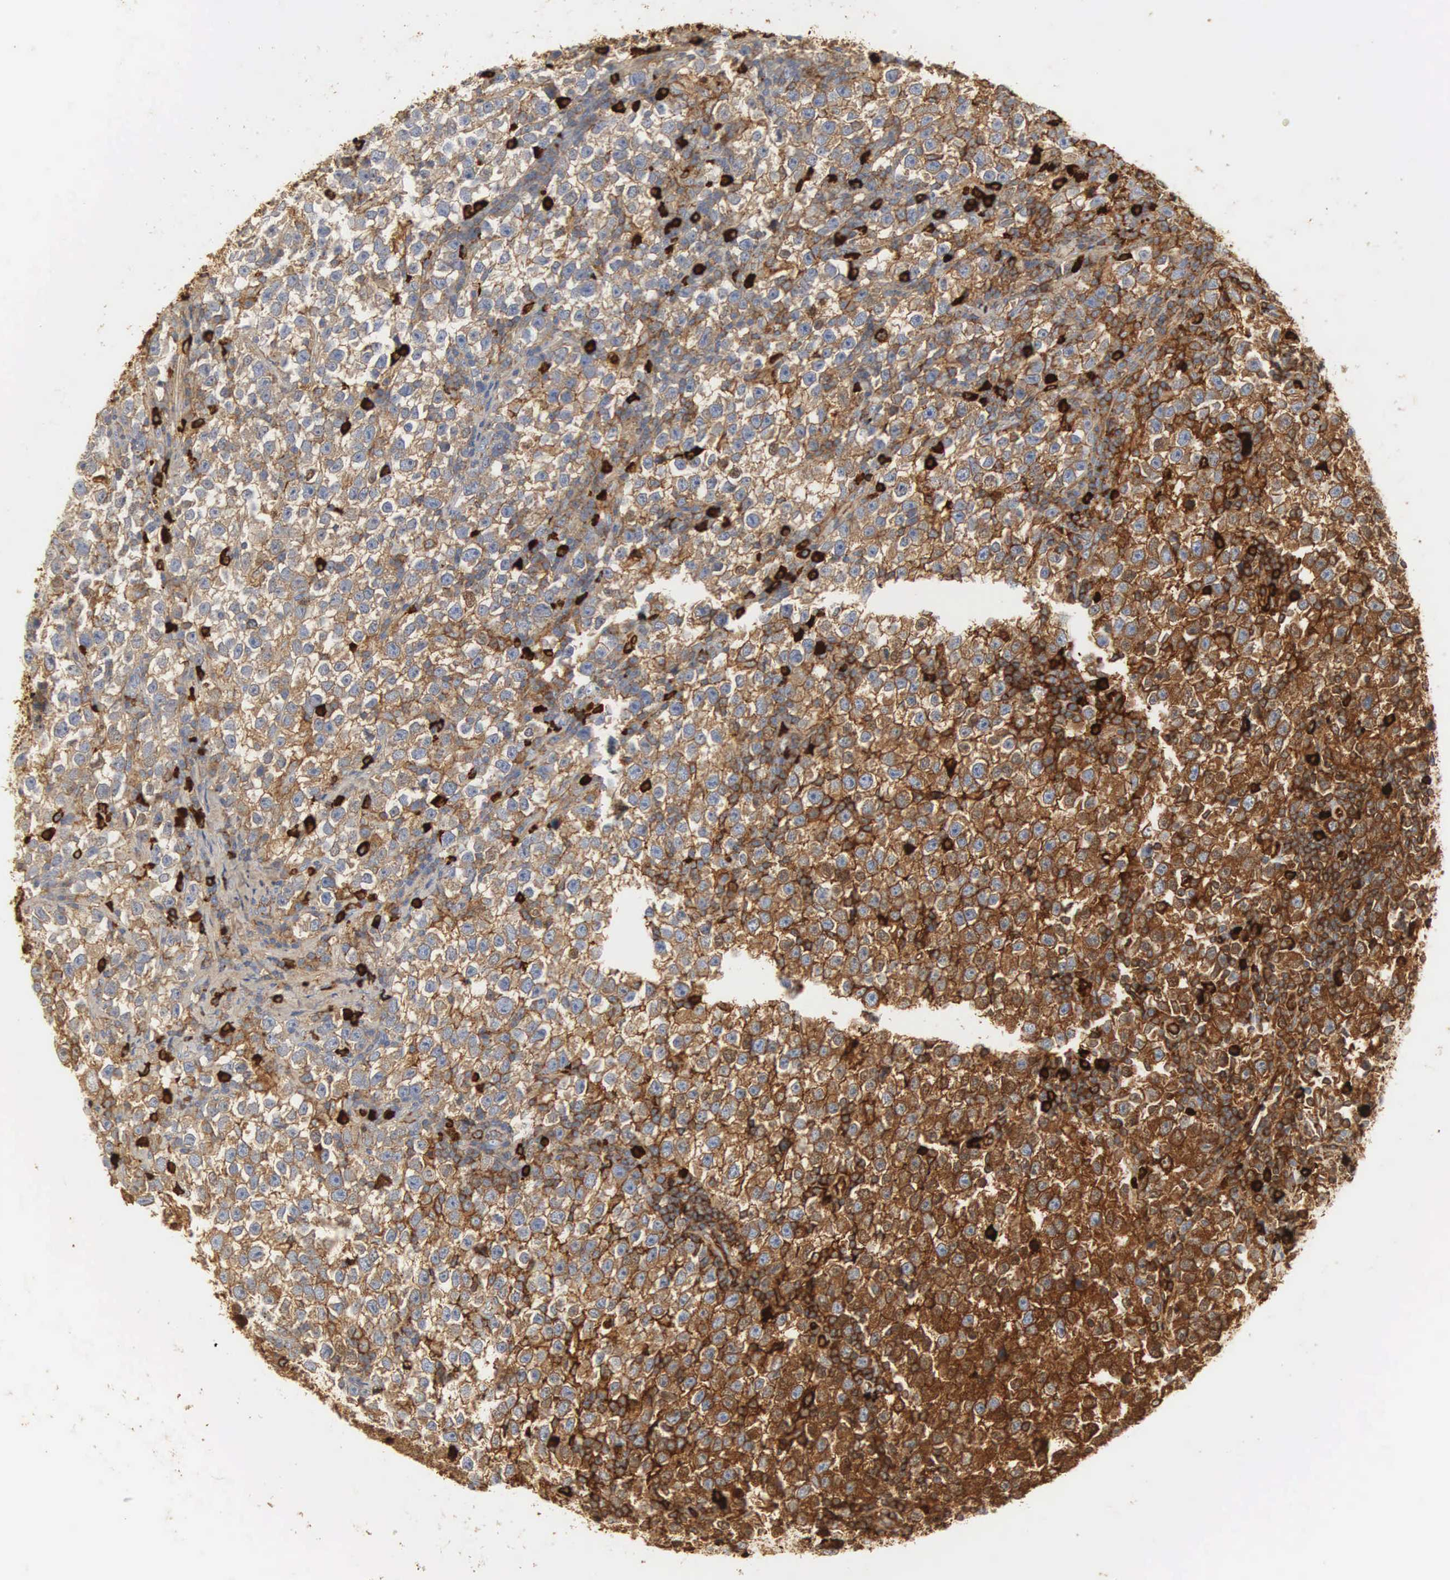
{"staining": {"intensity": "strong", "quantity": ">75%", "location": "cytoplasmic/membranous"}, "tissue": "testis cancer", "cell_type": "Tumor cells", "image_type": "cancer", "snomed": [{"axis": "morphology", "description": "Seminoma, NOS"}, {"axis": "topography", "description": "Testis"}], "caption": "Immunohistochemistry (IHC) staining of testis seminoma, which demonstrates high levels of strong cytoplasmic/membranous staining in approximately >75% of tumor cells indicating strong cytoplasmic/membranous protein staining. The staining was performed using DAB (3,3'-diaminobenzidine) (brown) for protein detection and nuclei were counterstained in hematoxylin (blue).", "gene": "IGLC3", "patient": {"sex": "male", "age": 43}}